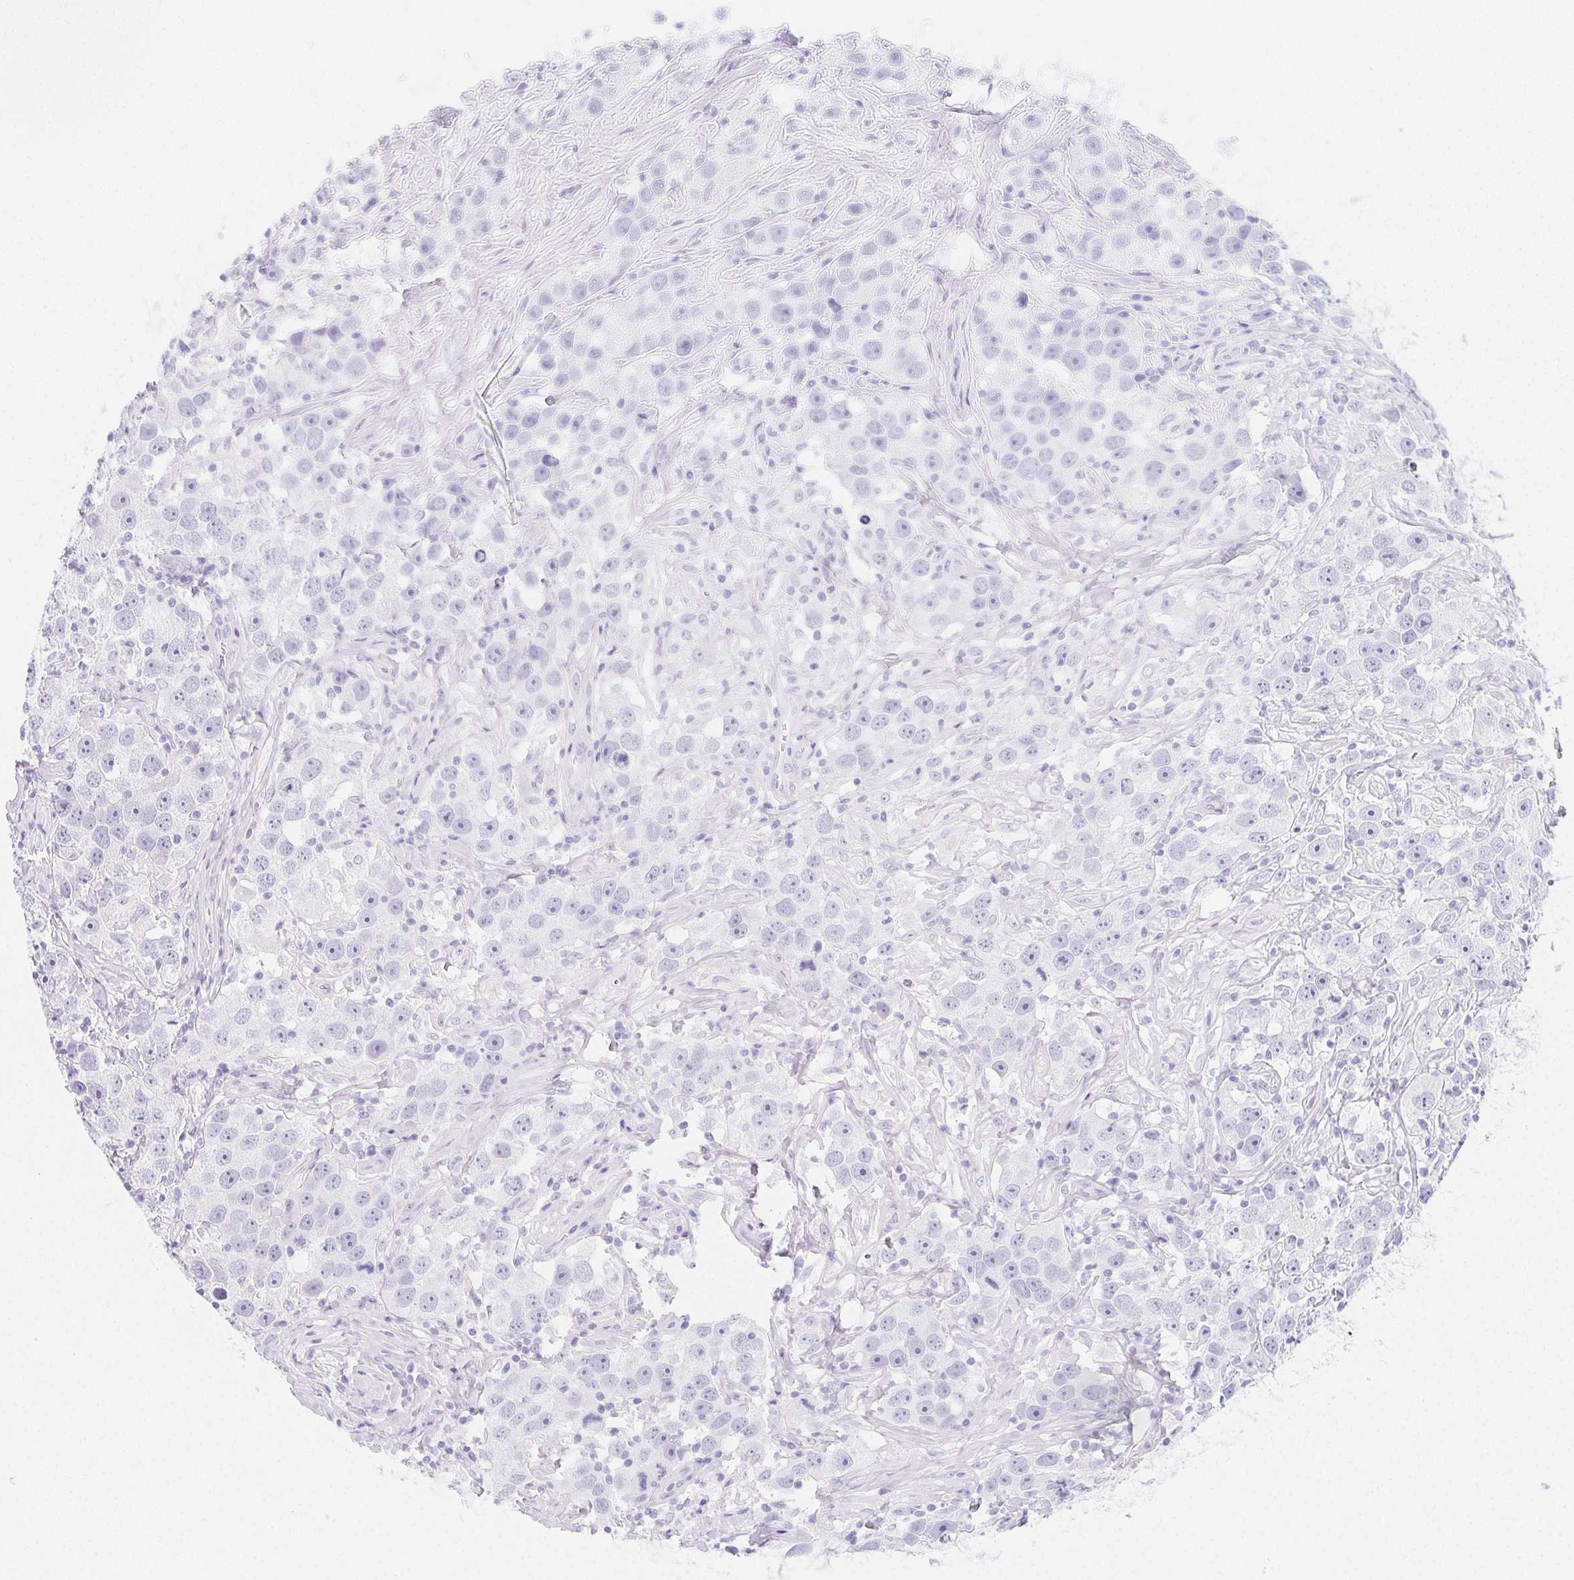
{"staining": {"intensity": "negative", "quantity": "none", "location": "none"}, "tissue": "testis cancer", "cell_type": "Tumor cells", "image_type": "cancer", "snomed": [{"axis": "morphology", "description": "Seminoma, NOS"}, {"axis": "topography", "description": "Testis"}], "caption": "There is no significant staining in tumor cells of seminoma (testis).", "gene": "ZBBX", "patient": {"sex": "male", "age": 49}}